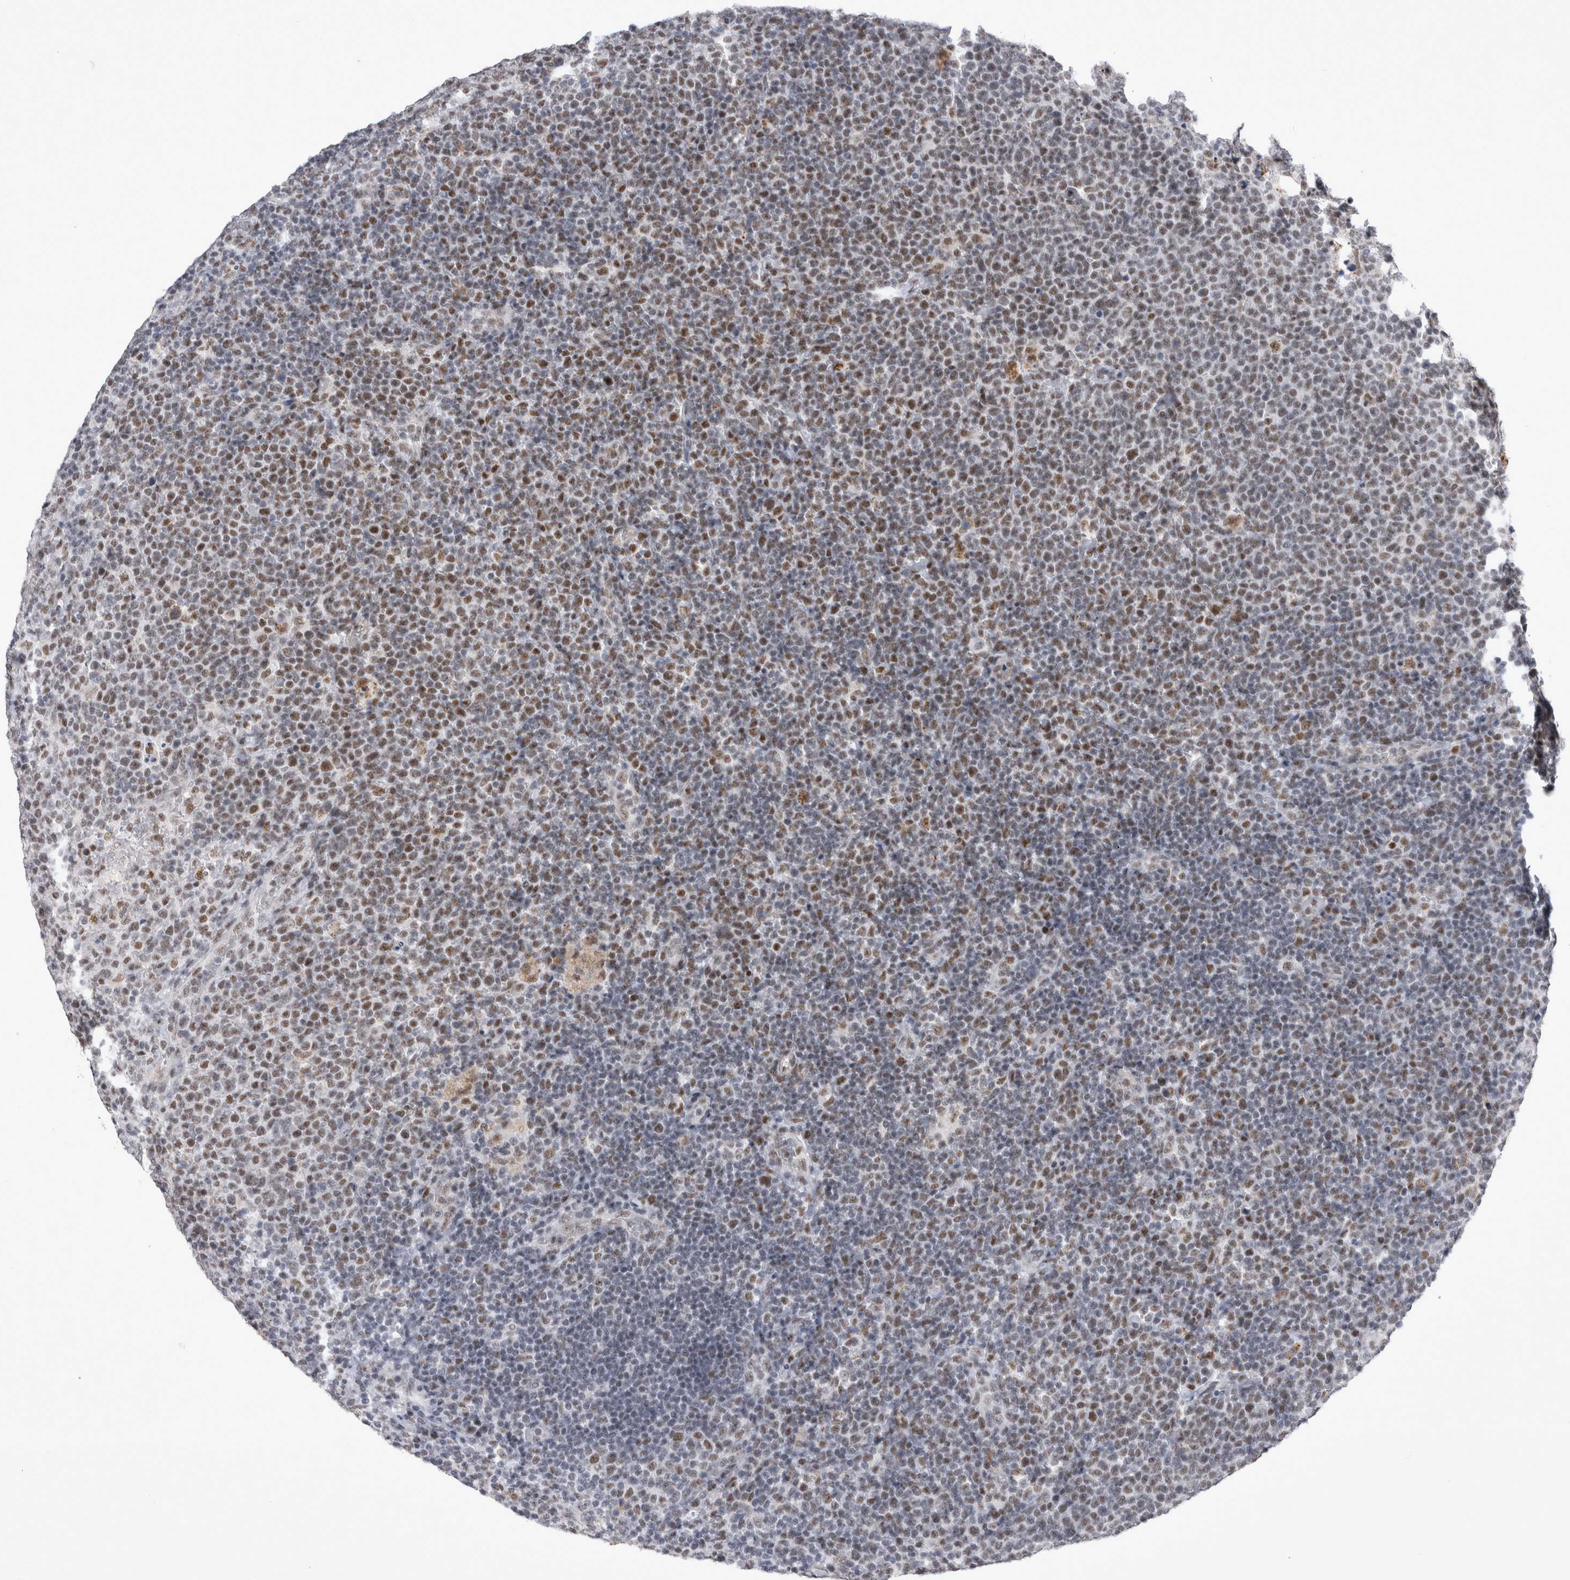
{"staining": {"intensity": "moderate", "quantity": "25%-75%", "location": "nuclear"}, "tissue": "lymphoma", "cell_type": "Tumor cells", "image_type": "cancer", "snomed": [{"axis": "morphology", "description": "Malignant lymphoma, non-Hodgkin's type, High grade"}, {"axis": "topography", "description": "Lymph node"}], "caption": "Immunohistochemistry micrograph of lymphoma stained for a protein (brown), which displays medium levels of moderate nuclear expression in about 25%-75% of tumor cells.", "gene": "RBM6", "patient": {"sex": "male", "age": 61}}